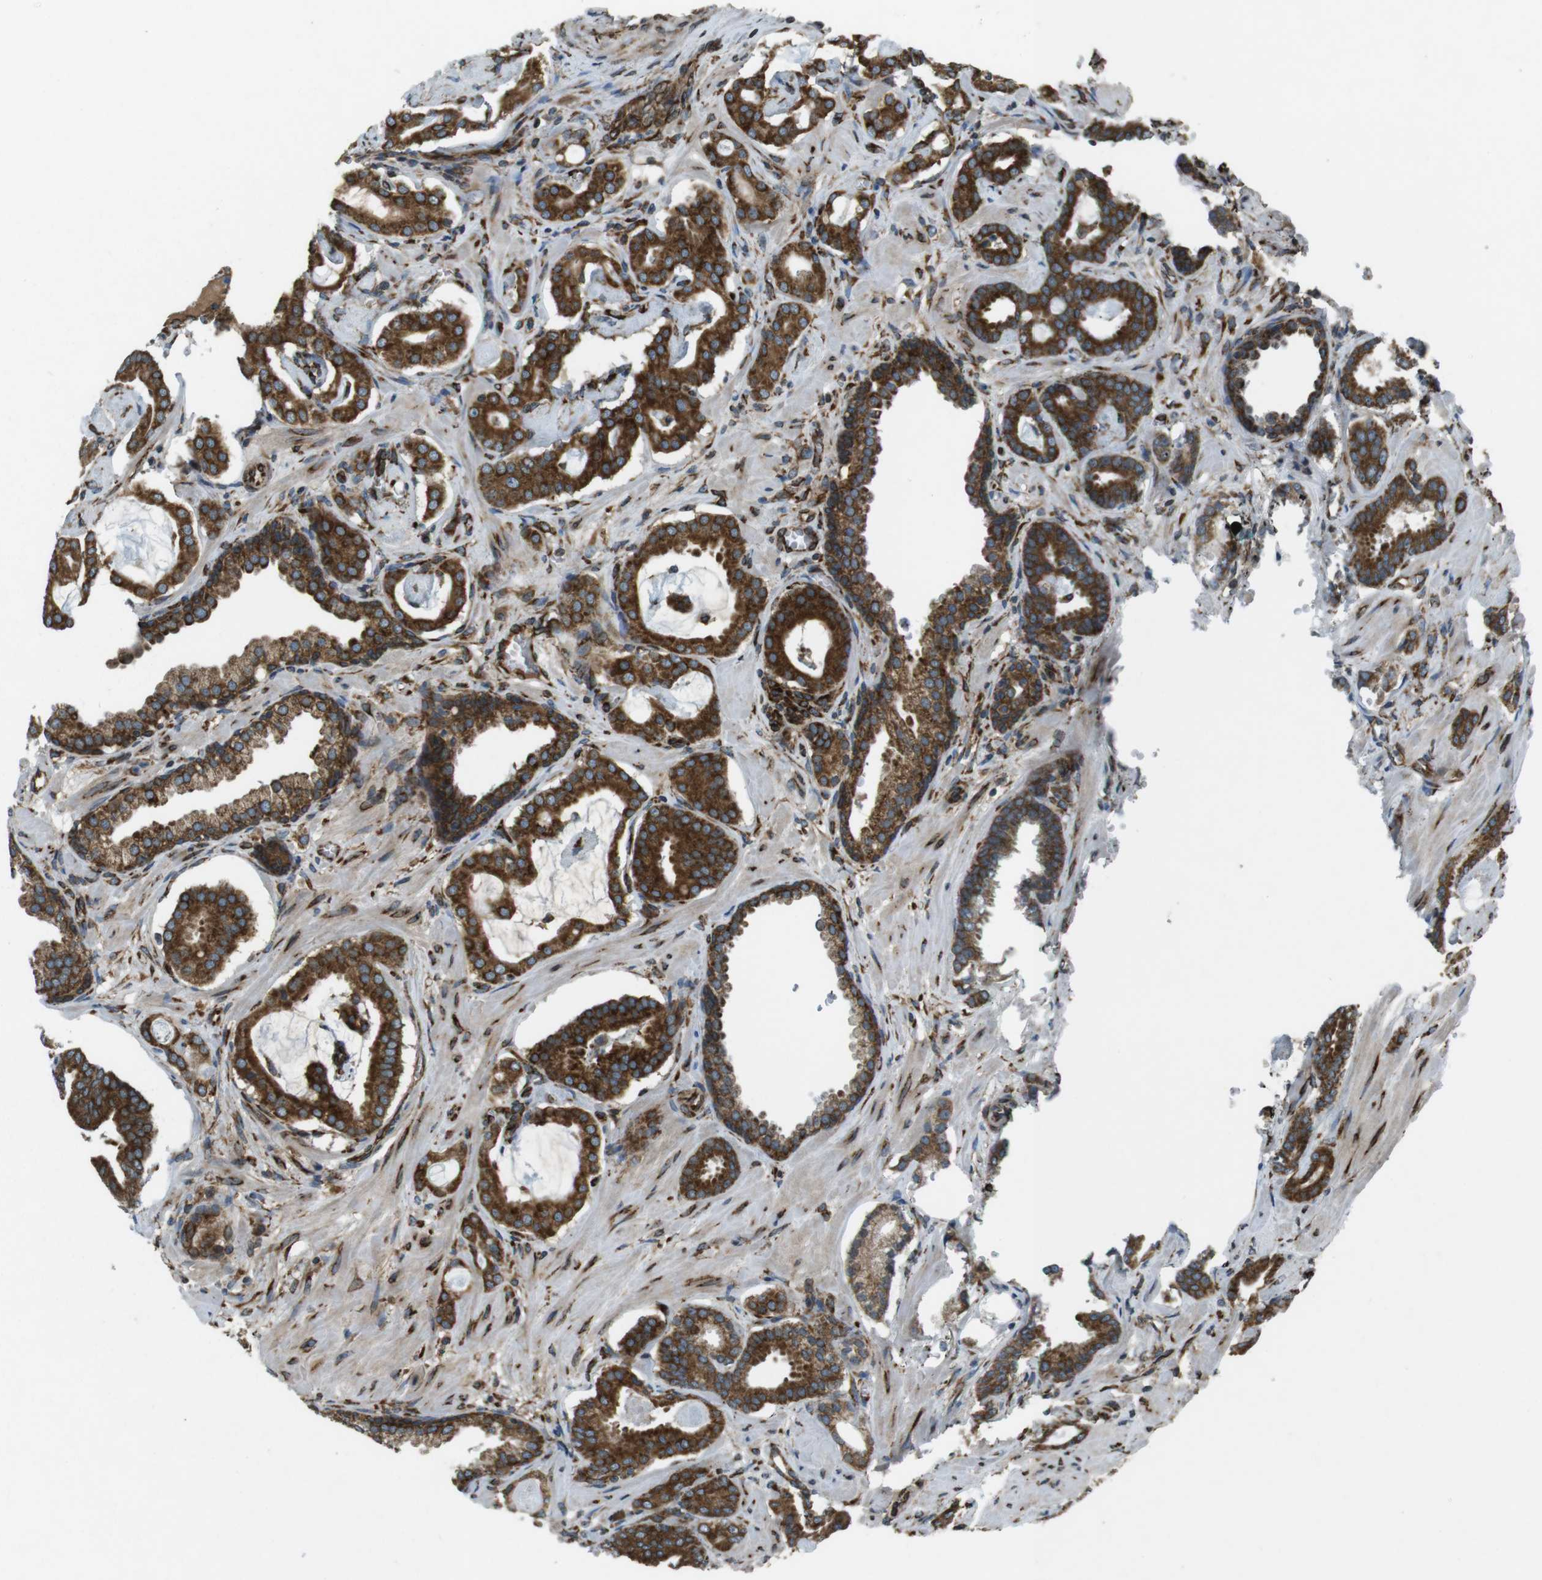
{"staining": {"intensity": "strong", "quantity": ">75%", "location": "cytoplasmic/membranous"}, "tissue": "prostate cancer", "cell_type": "Tumor cells", "image_type": "cancer", "snomed": [{"axis": "morphology", "description": "Adenocarcinoma, Low grade"}, {"axis": "topography", "description": "Prostate"}], "caption": "A high-resolution micrograph shows immunohistochemistry (IHC) staining of adenocarcinoma (low-grade) (prostate), which exhibits strong cytoplasmic/membranous expression in about >75% of tumor cells.", "gene": "KTN1", "patient": {"sex": "male", "age": 53}}